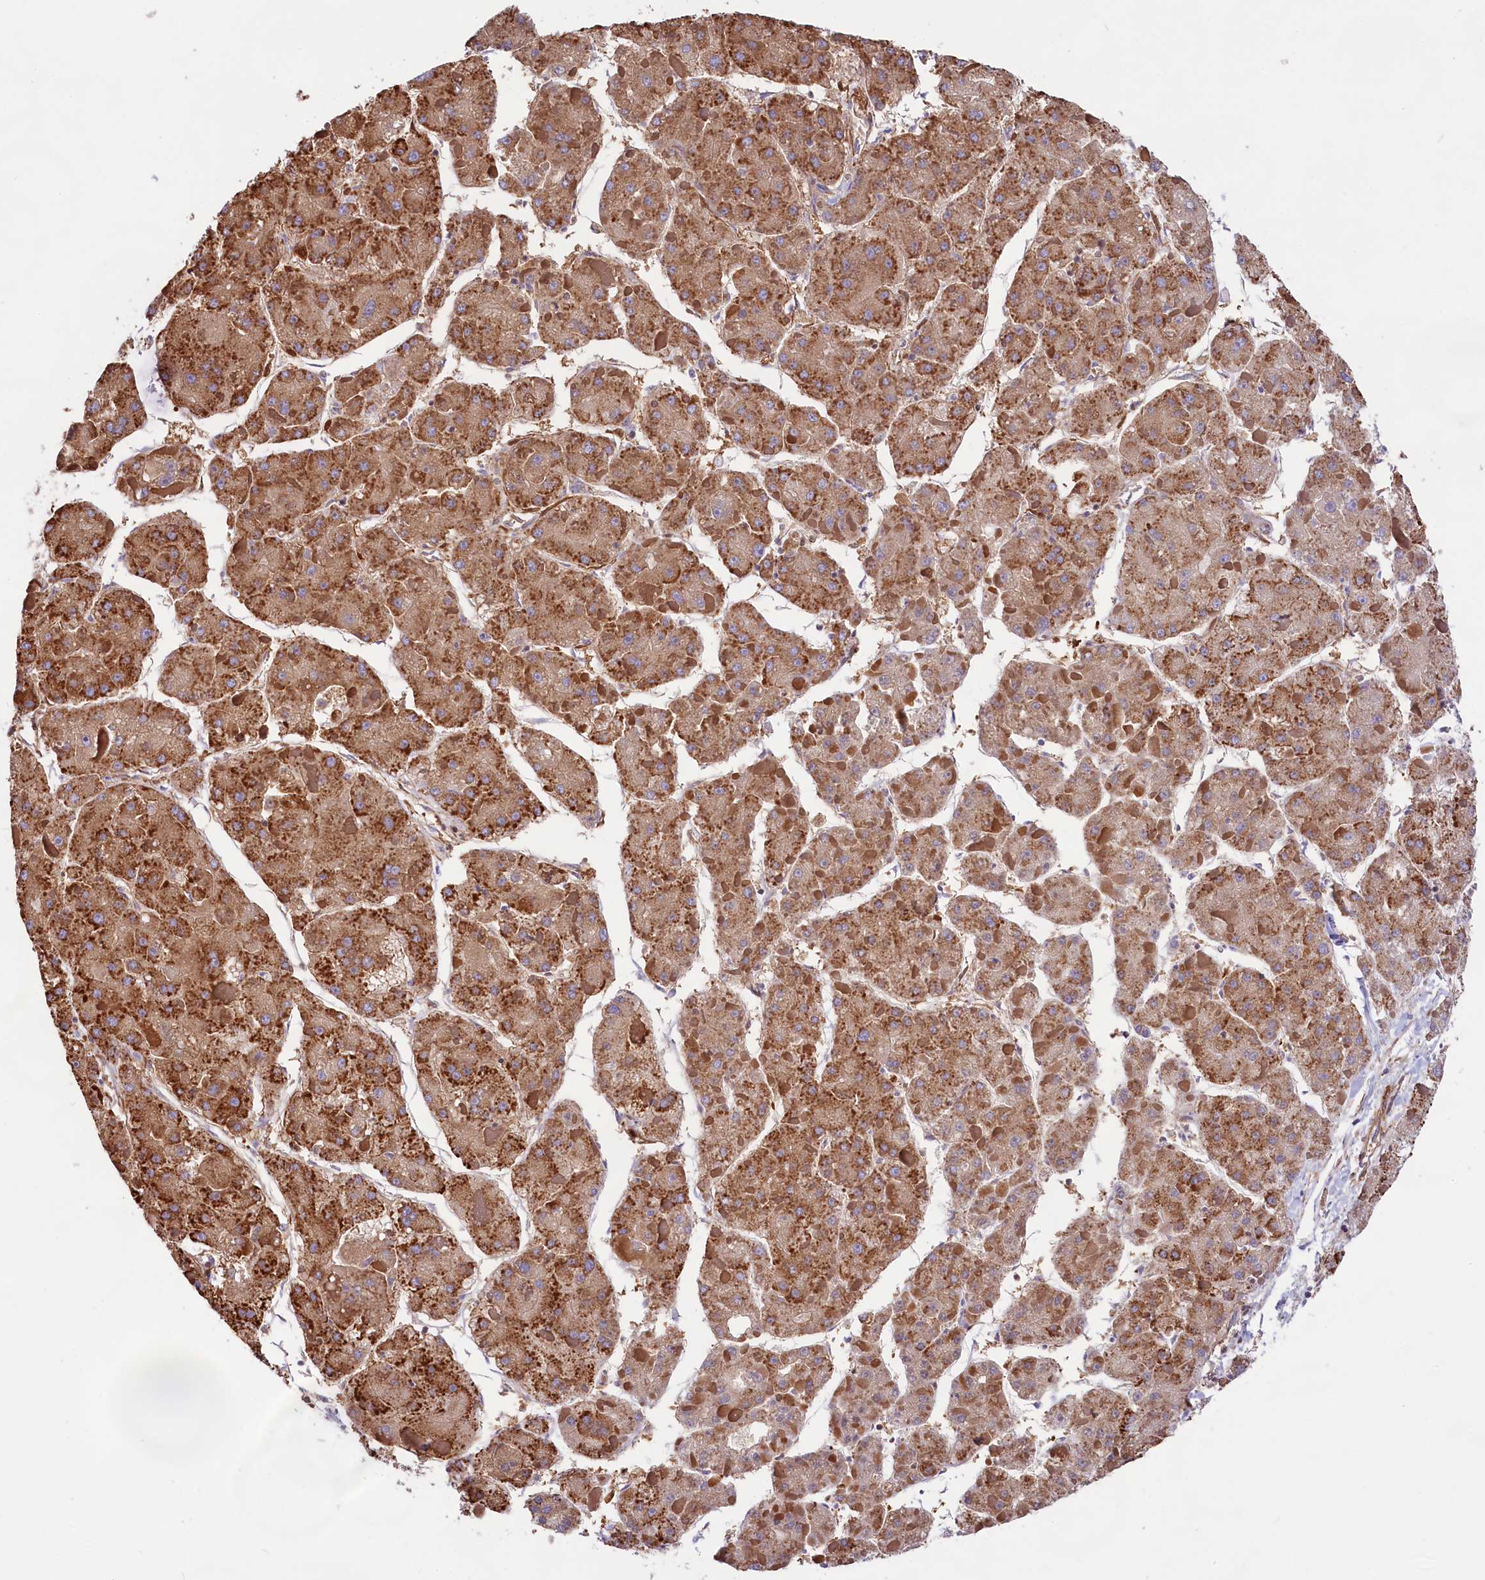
{"staining": {"intensity": "moderate", "quantity": ">75%", "location": "cytoplasmic/membranous"}, "tissue": "liver cancer", "cell_type": "Tumor cells", "image_type": "cancer", "snomed": [{"axis": "morphology", "description": "Carcinoma, Hepatocellular, NOS"}, {"axis": "topography", "description": "Liver"}], "caption": "Human liver hepatocellular carcinoma stained for a protein (brown) exhibits moderate cytoplasmic/membranous positive positivity in about >75% of tumor cells.", "gene": "GYS1", "patient": {"sex": "female", "age": 73}}